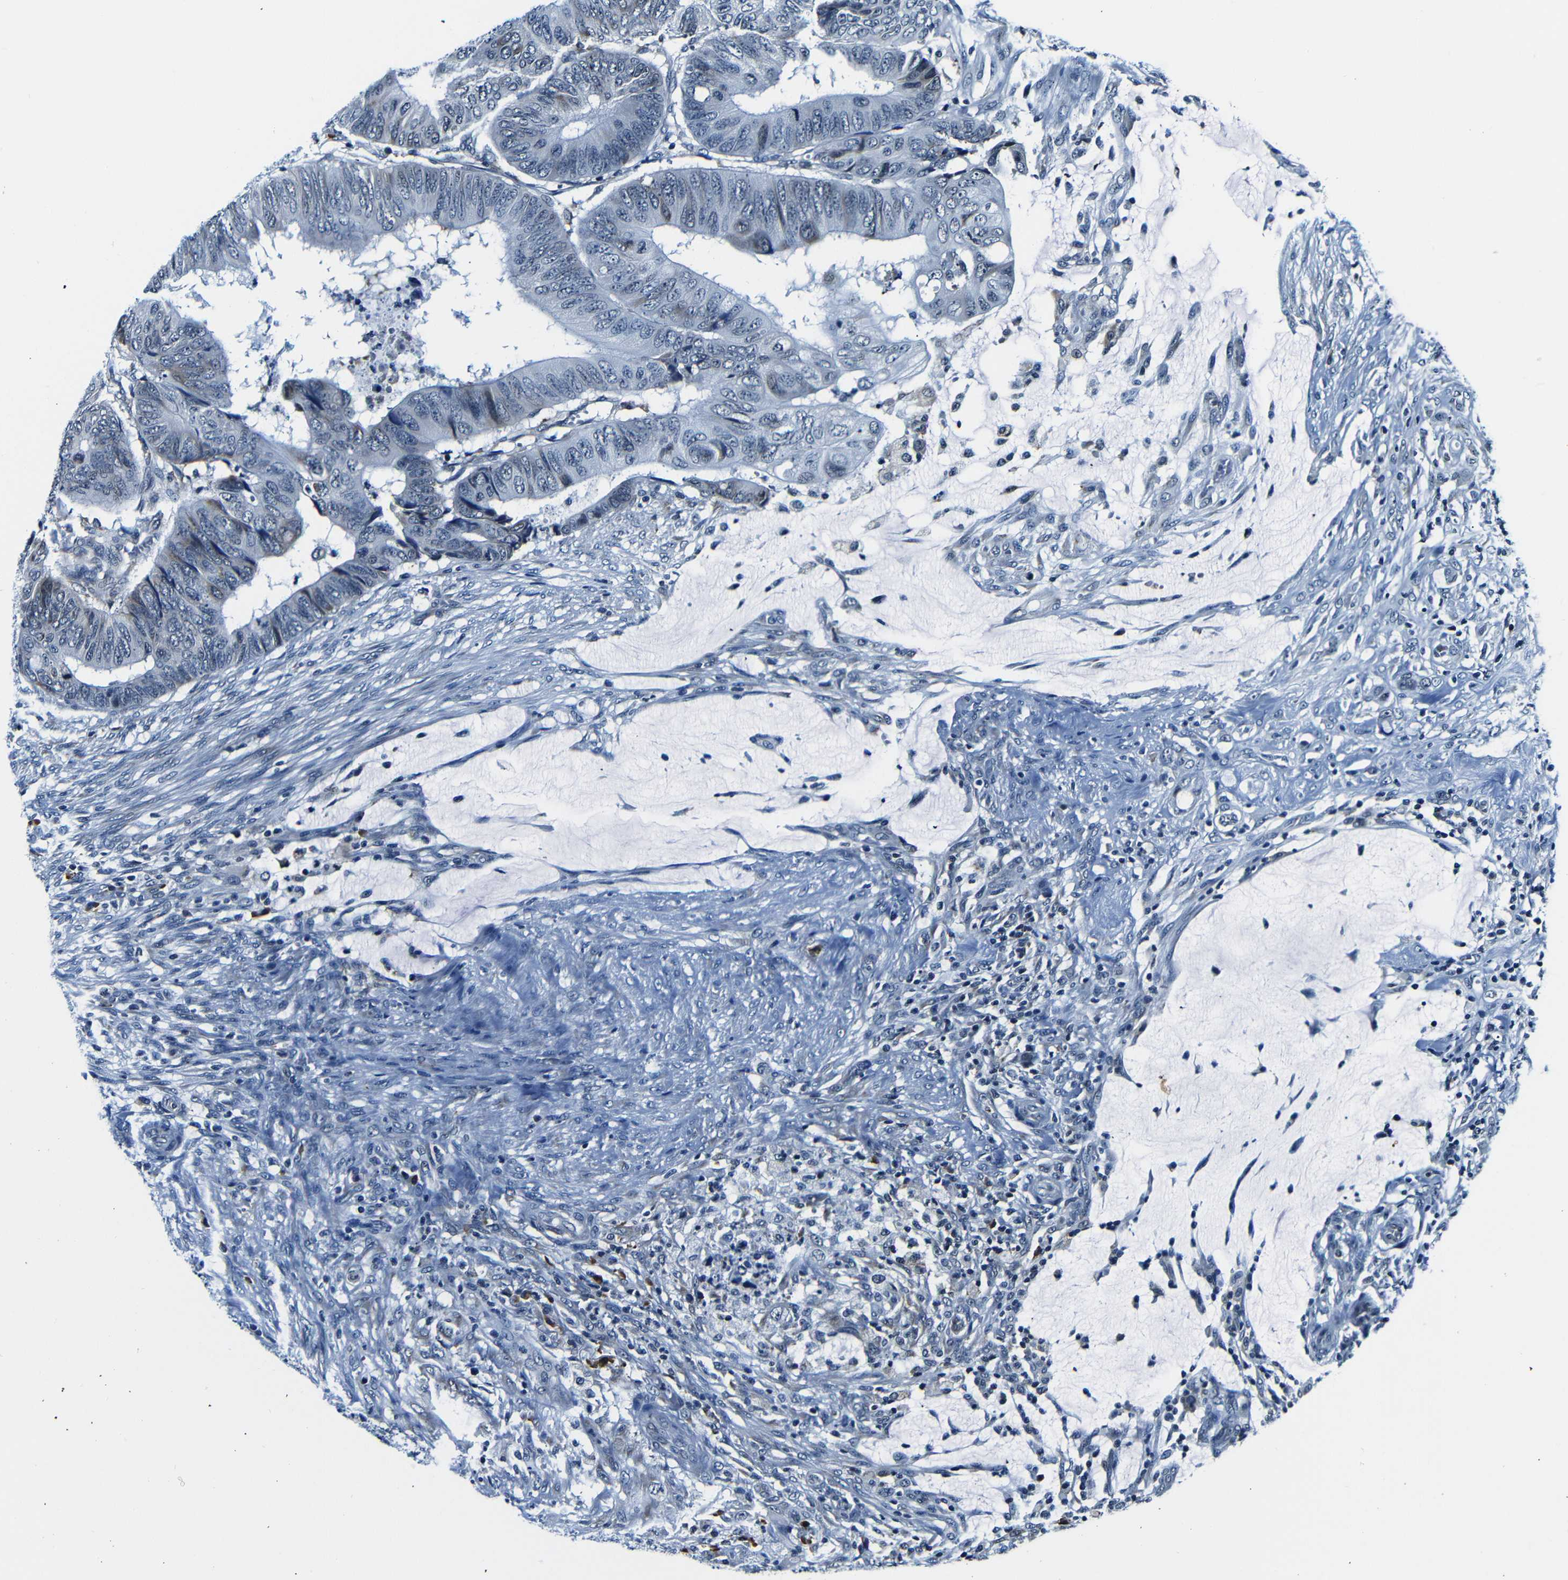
{"staining": {"intensity": "negative", "quantity": "none", "location": "none"}, "tissue": "colorectal cancer", "cell_type": "Tumor cells", "image_type": "cancer", "snomed": [{"axis": "morphology", "description": "Normal tissue, NOS"}, {"axis": "morphology", "description": "Adenocarcinoma, NOS"}, {"axis": "topography", "description": "Rectum"}, {"axis": "topography", "description": "Peripheral nerve tissue"}], "caption": "Tumor cells show no significant protein expression in adenocarcinoma (colorectal). Brightfield microscopy of immunohistochemistry (IHC) stained with DAB (brown) and hematoxylin (blue), captured at high magnification.", "gene": "NCBP3", "patient": {"sex": "male", "age": 92}}